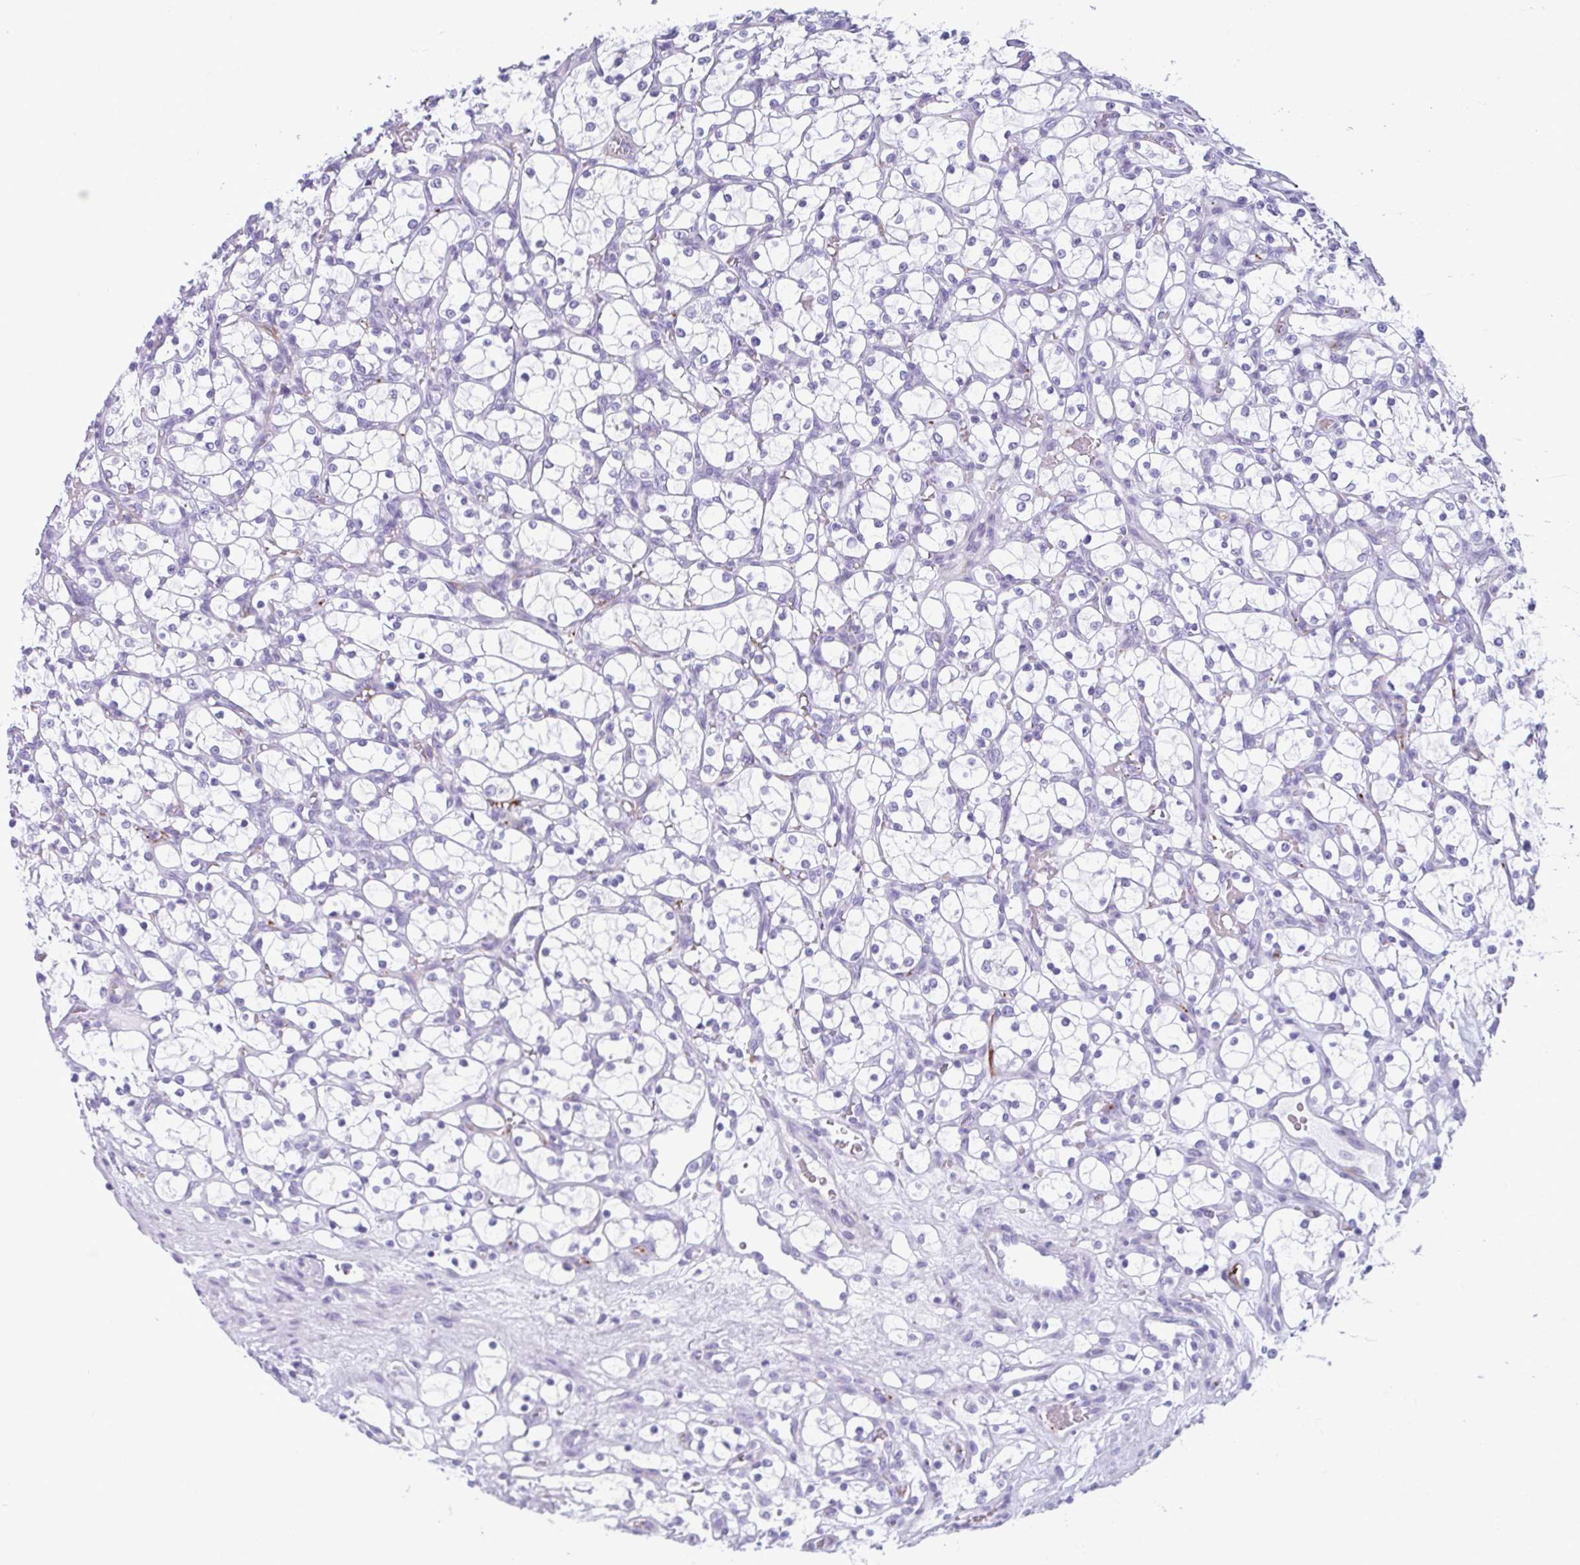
{"staining": {"intensity": "negative", "quantity": "none", "location": "none"}, "tissue": "renal cancer", "cell_type": "Tumor cells", "image_type": "cancer", "snomed": [{"axis": "morphology", "description": "Adenocarcinoma, NOS"}, {"axis": "topography", "description": "Kidney"}], "caption": "This is an immunohistochemistry micrograph of human renal adenocarcinoma. There is no positivity in tumor cells.", "gene": "TCEAL3", "patient": {"sex": "female", "age": 69}}